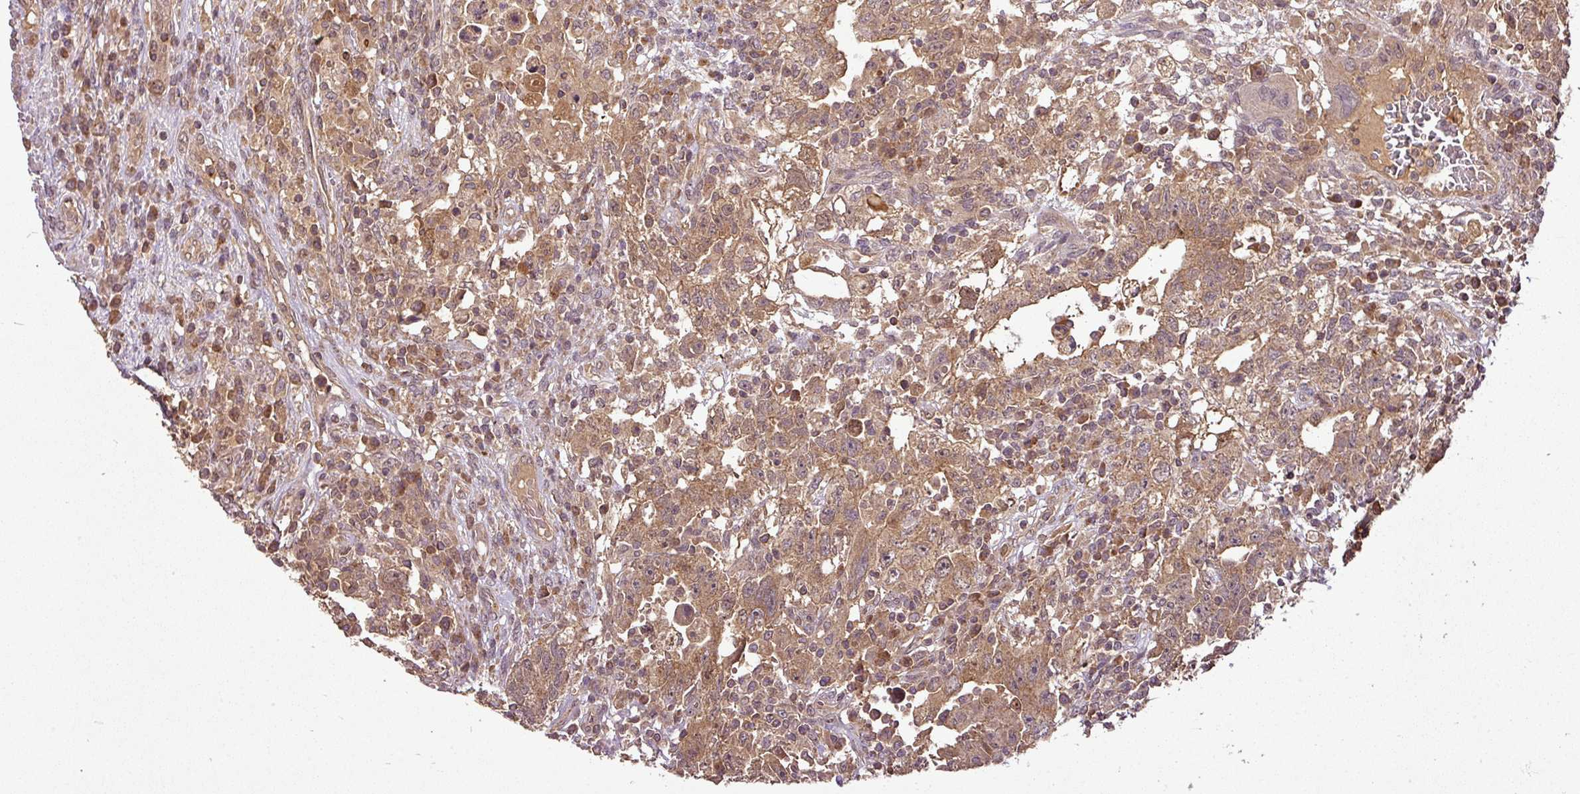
{"staining": {"intensity": "moderate", "quantity": ">75%", "location": "cytoplasmic/membranous,nuclear"}, "tissue": "testis cancer", "cell_type": "Tumor cells", "image_type": "cancer", "snomed": [{"axis": "morphology", "description": "Carcinoma, Embryonal, NOS"}, {"axis": "topography", "description": "Testis"}], "caption": "Testis cancer (embryonal carcinoma) stained with DAB immunohistochemistry (IHC) displays medium levels of moderate cytoplasmic/membranous and nuclear staining in about >75% of tumor cells.", "gene": "FAIM", "patient": {"sex": "male", "age": 26}}